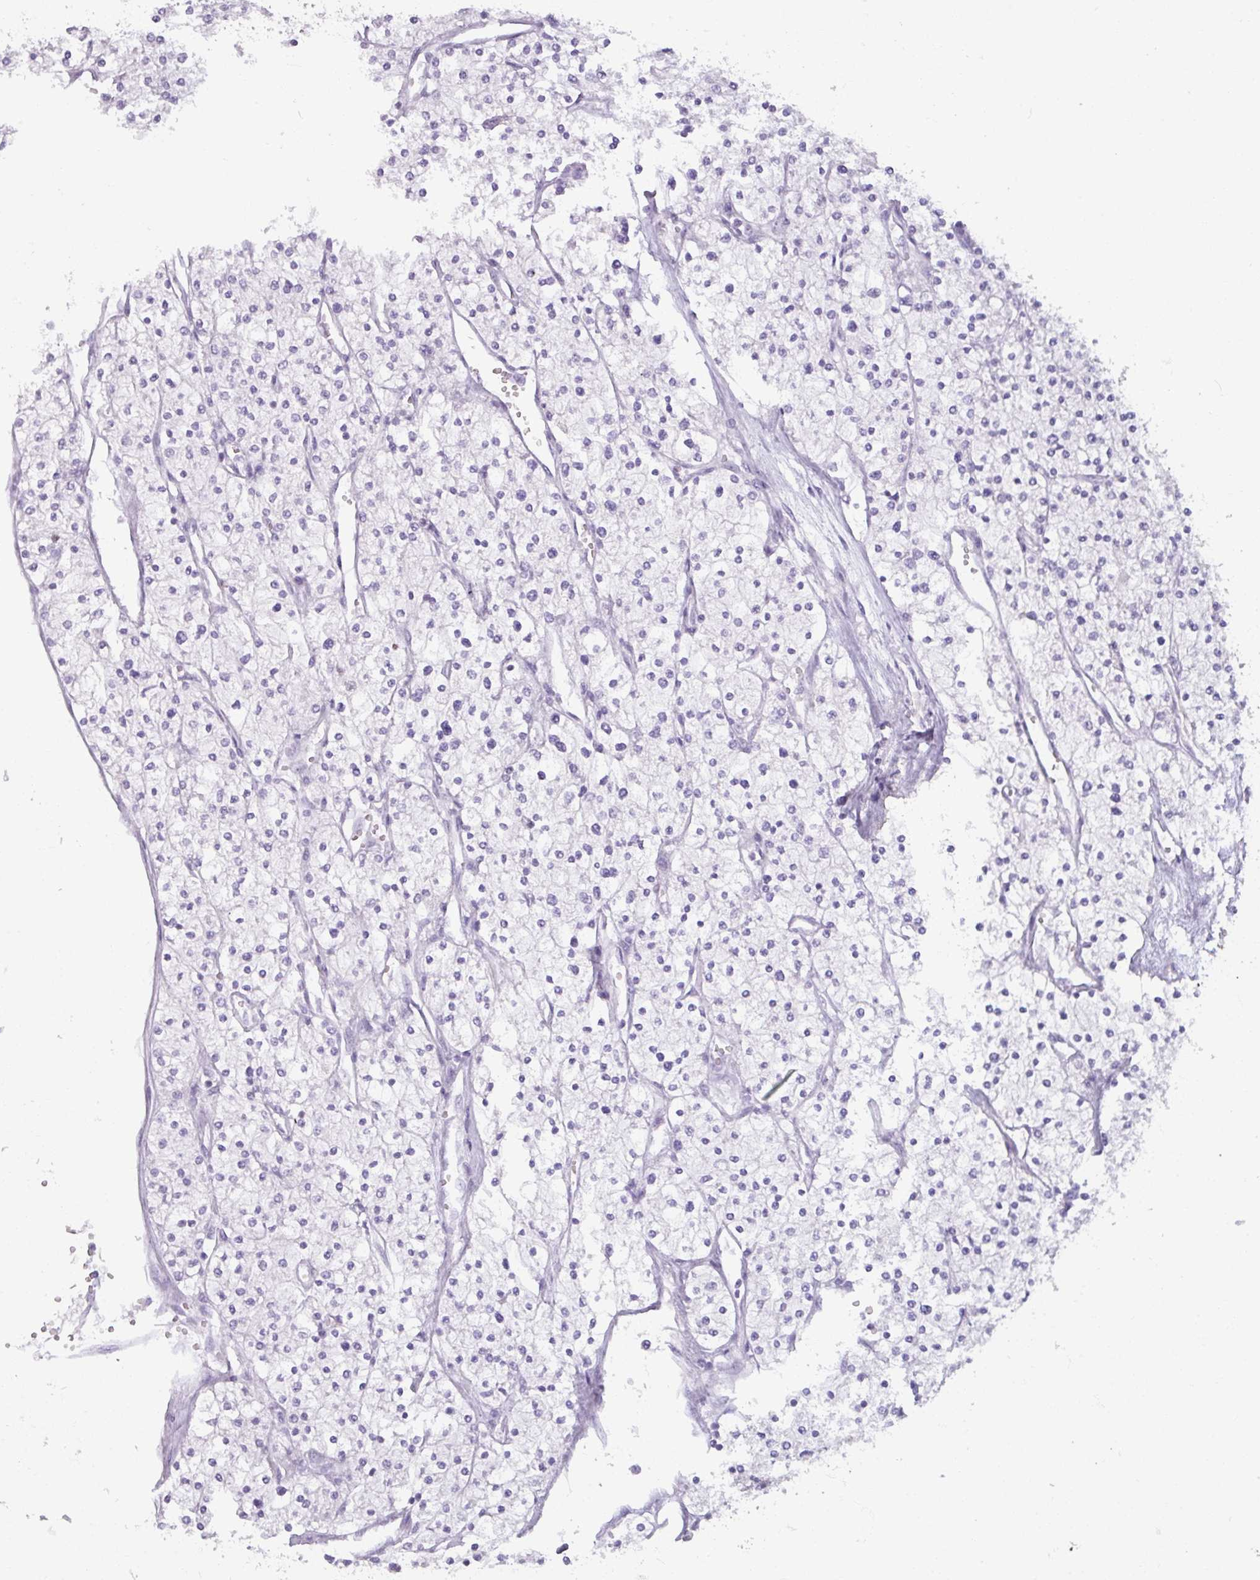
{"staining": {"intensity": "negative", "quantity": "none", "location": "none"}, "tissue": "renal cancer", "cell_type": "Tumor cells", "image_type": "cancer", "snomed": [{"axis": "morphology", "description": "Adenocarcinoma, NOS"}, {"axis": "topography", "description": "Kidney"}], "caption": "There is no significant staining in tumor cells of renal adenocarcinoma.", "gene": "ATAD2", "patient": {"sex": "male", "age": 80}}